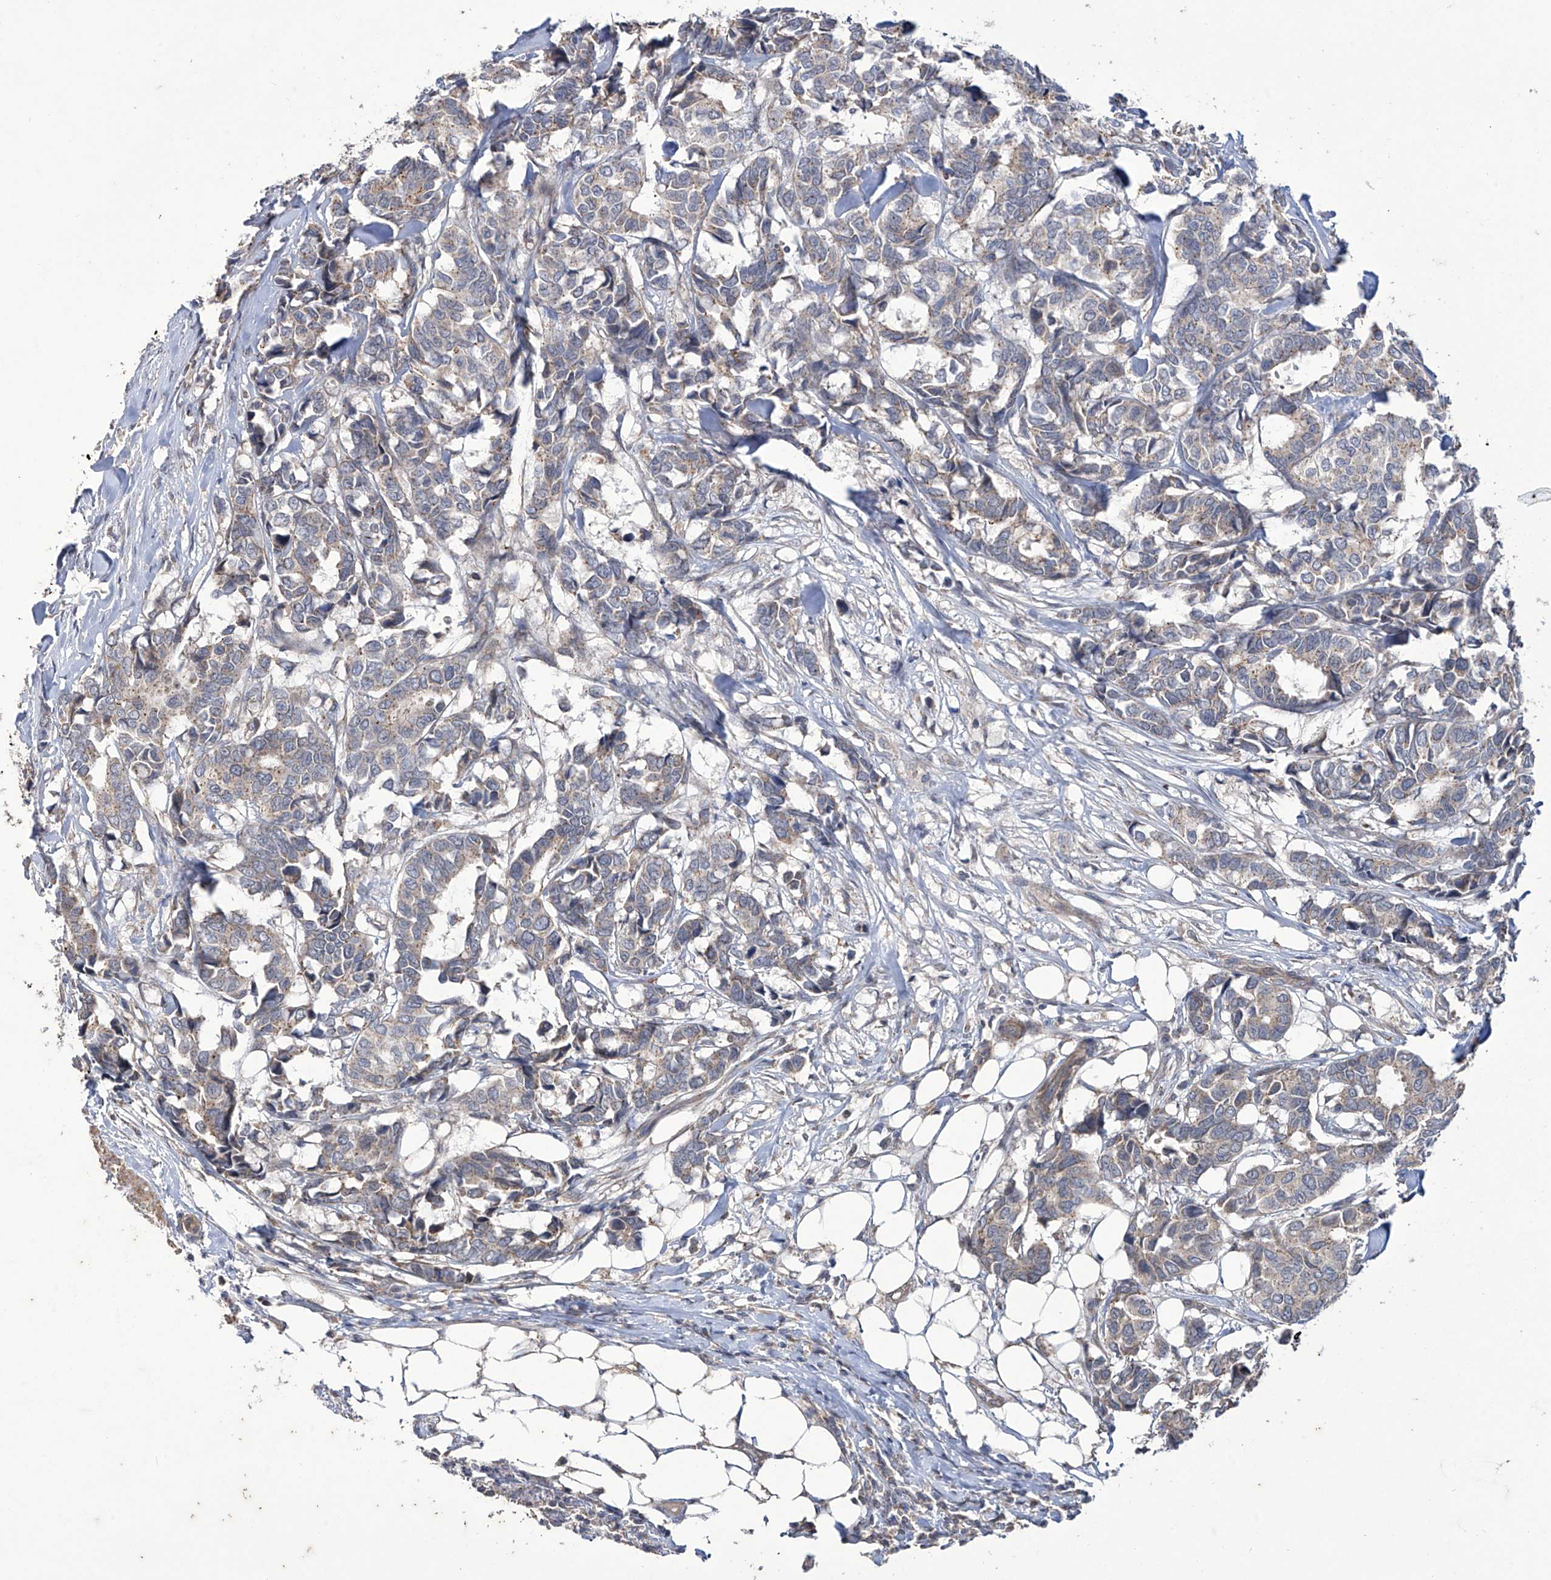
{"staining": {"intensity": "weak", "quantity": "<25%", "location": "cytoplasmic/membranous"}, "tissue": "breast cancer", "cell_type": "Tumor cells", "image_type": "cancer", "snomed": [{"axis": "morphology", "description": "Duct carcinoma"}, {"axis": "topography", "description": "Breast"}], "caption": "The immunohistochemistry (IHC) micrograph has no significant expression in tumor cells of breast cancer (intraductal carcinoma) tissue.", "gene": "TRIM60", "patient": {"sex": "female", "age": 87}}